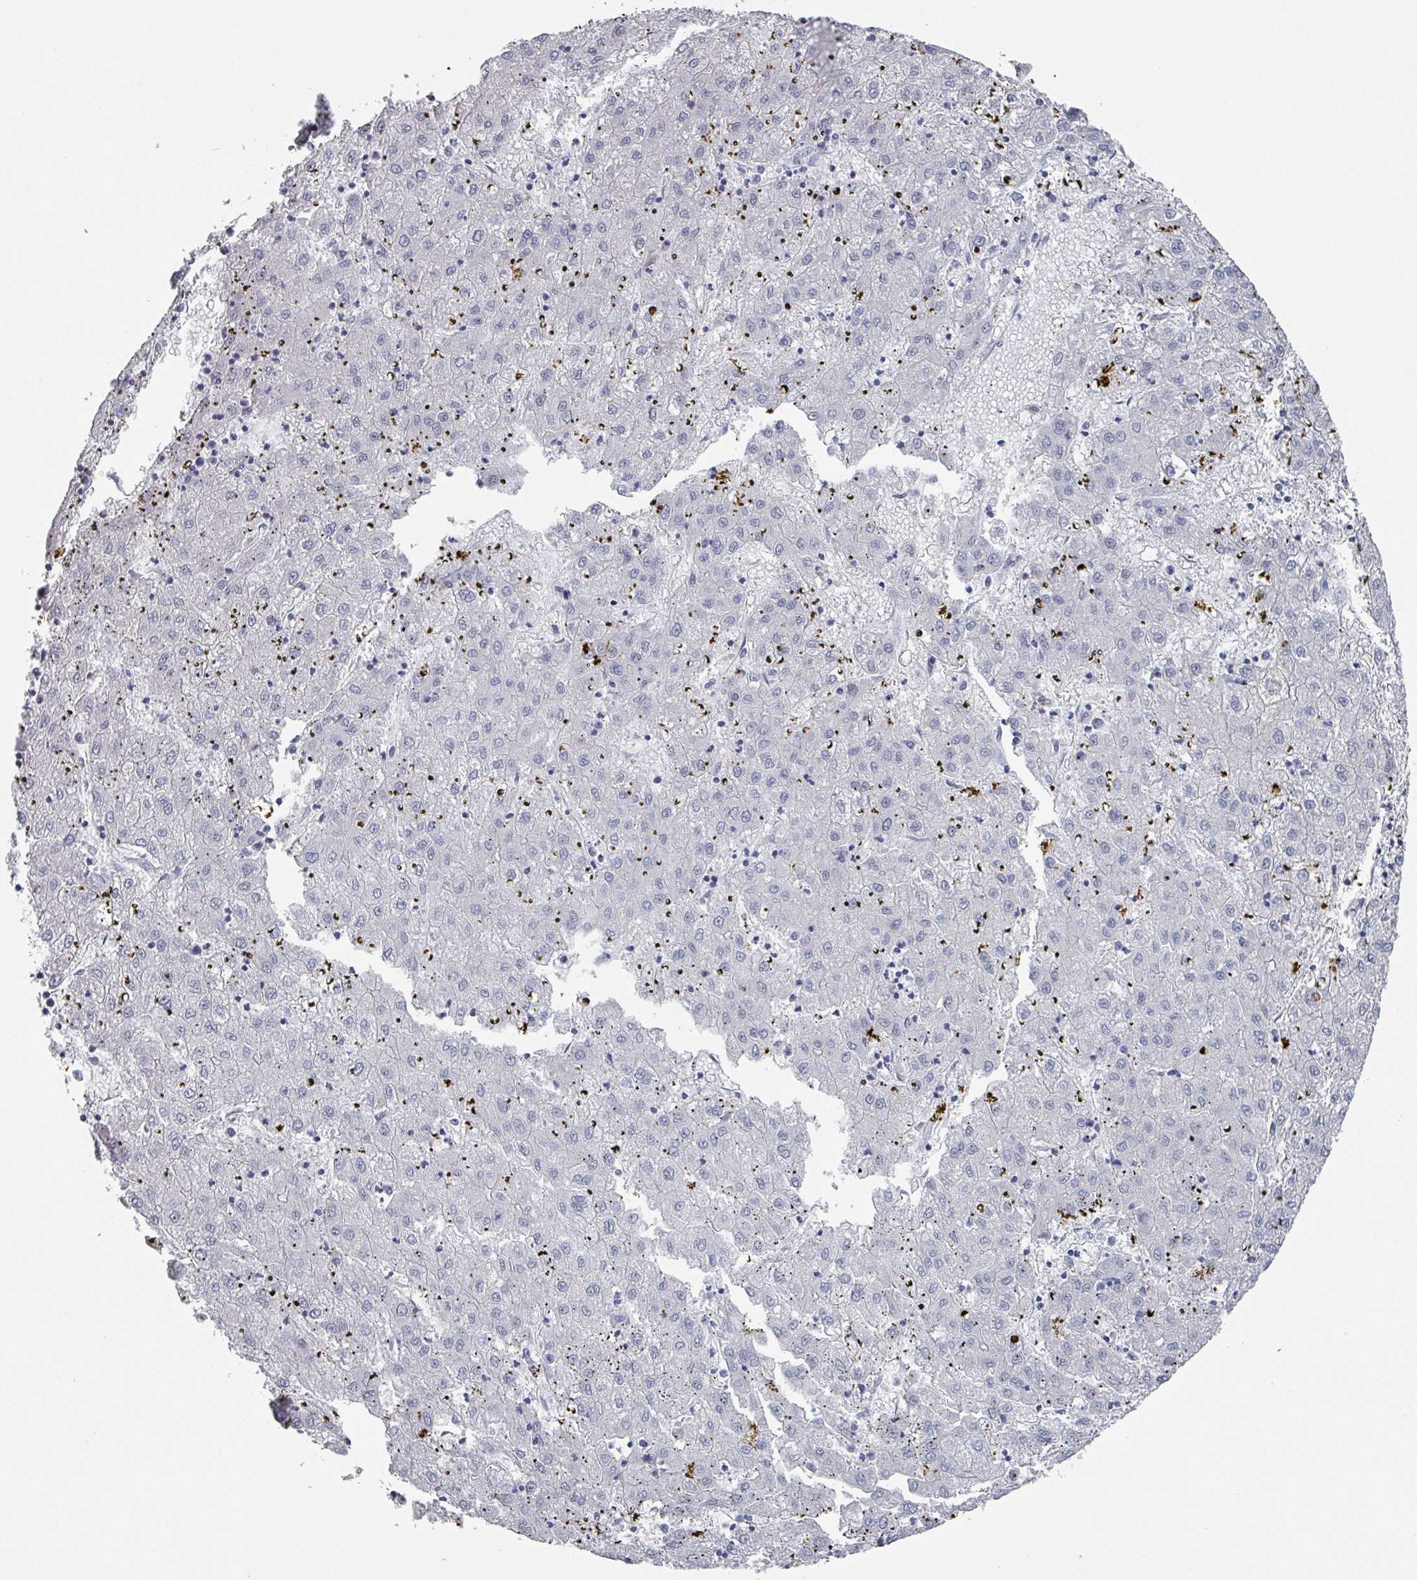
{"staining": {"intensity": "negative", "quantity": "none", "location": "none"}, "tissue": "liver cancer", "cell_type": "Tumor cells", "image_type": "cancer", "snomed": [{"axis": "morphology", "description": "Carcinoma, Hepatocellular, NOS"}, {"axis": "topography", "description": "Liver"}], "caption": "The photomicrograph reveals no significant staining in tumor cells of hepatocellular carcinoma (liver). (Brightfield microscopy of DAB immunohistochemistry (IHC) at high magnification).", "gene": "EFL1", "patient": {"sex": "male", "age": 72}}